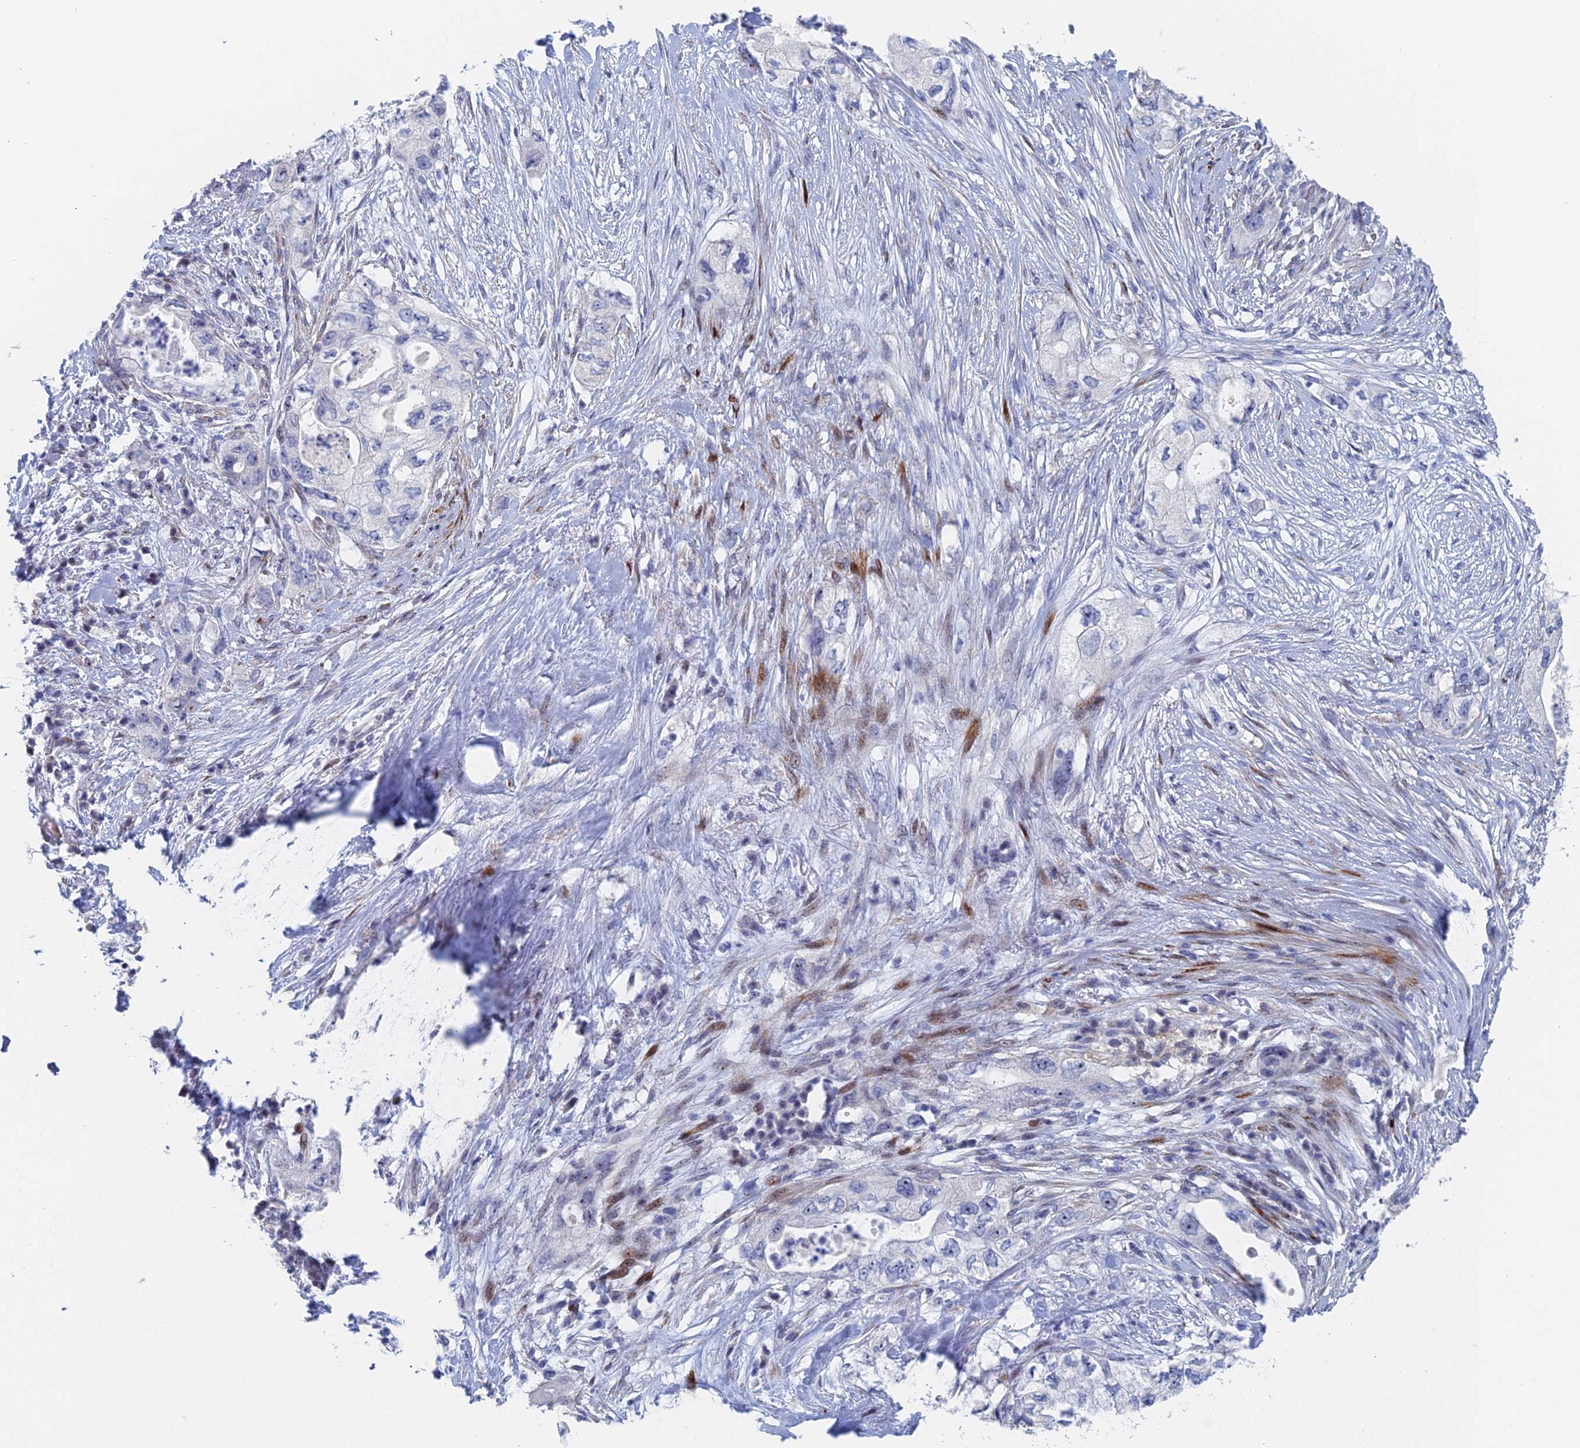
{"staining": {"intensity": "negative", "quantity": "none", "location": "none"}, "tissue": "pancreatic cancer", "cell_type": "Tumor cells", "image_type": "cancer", "snomed": [{"axis": "morphology", "description": "Adenocarcinoma, NOS"}, {"axis": "topography", "description": "Pancreas"}], "caption": "Pancreatic adenocarcinoma was stained to show a protein in brown. There is no significant expression in tumor cells.", "gene": "DRGX", "patient": {"sex": "female", "age": 73}}